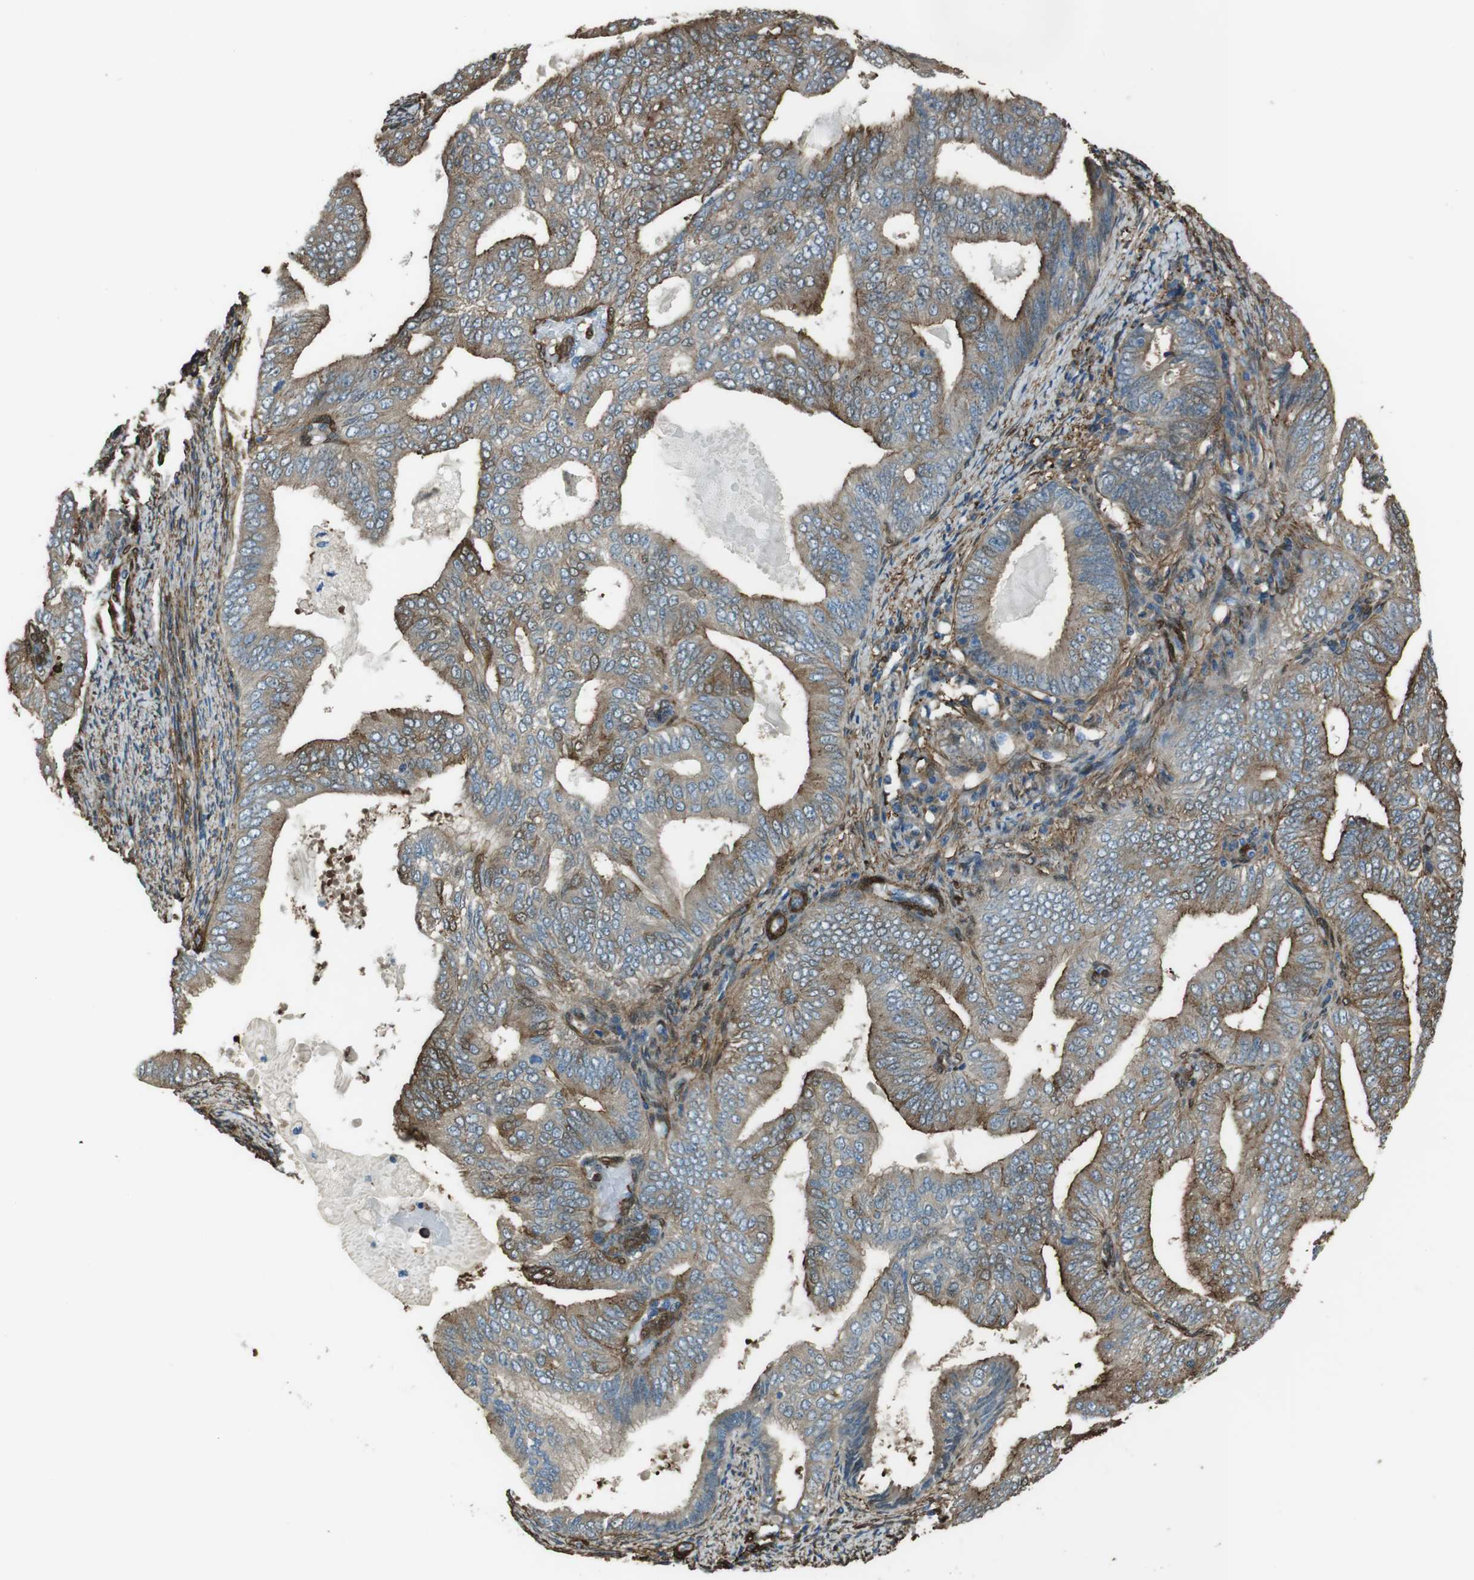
{"staining": {"intensity": "moderate", "quantity": ">75%", "location": "cytoplasmic/membranous"}, "tissue": "endometrial cancer", "cell_type": "Tumor cells", "image_type": "cancer", "snomed": [{"axis": "morphology", "description": "Adenocarcinoma, NOS"}, {"axis": "topography", "description": "Endometrium"}], "caption": "Immunohistochemical staining of human endometrial cancer (adenocarcinoma) reveals moderate cytoplasmic/membranous protein positivity in approximately >75% of tumor cells. The staining was performed using DAB to visualize the protein expression in brown, while the nuclei were stained in blue with hematoxylin (Magnification: 20x).", "gene": "SFT2D1", "patient": {"sex": "female", "age": 58}}